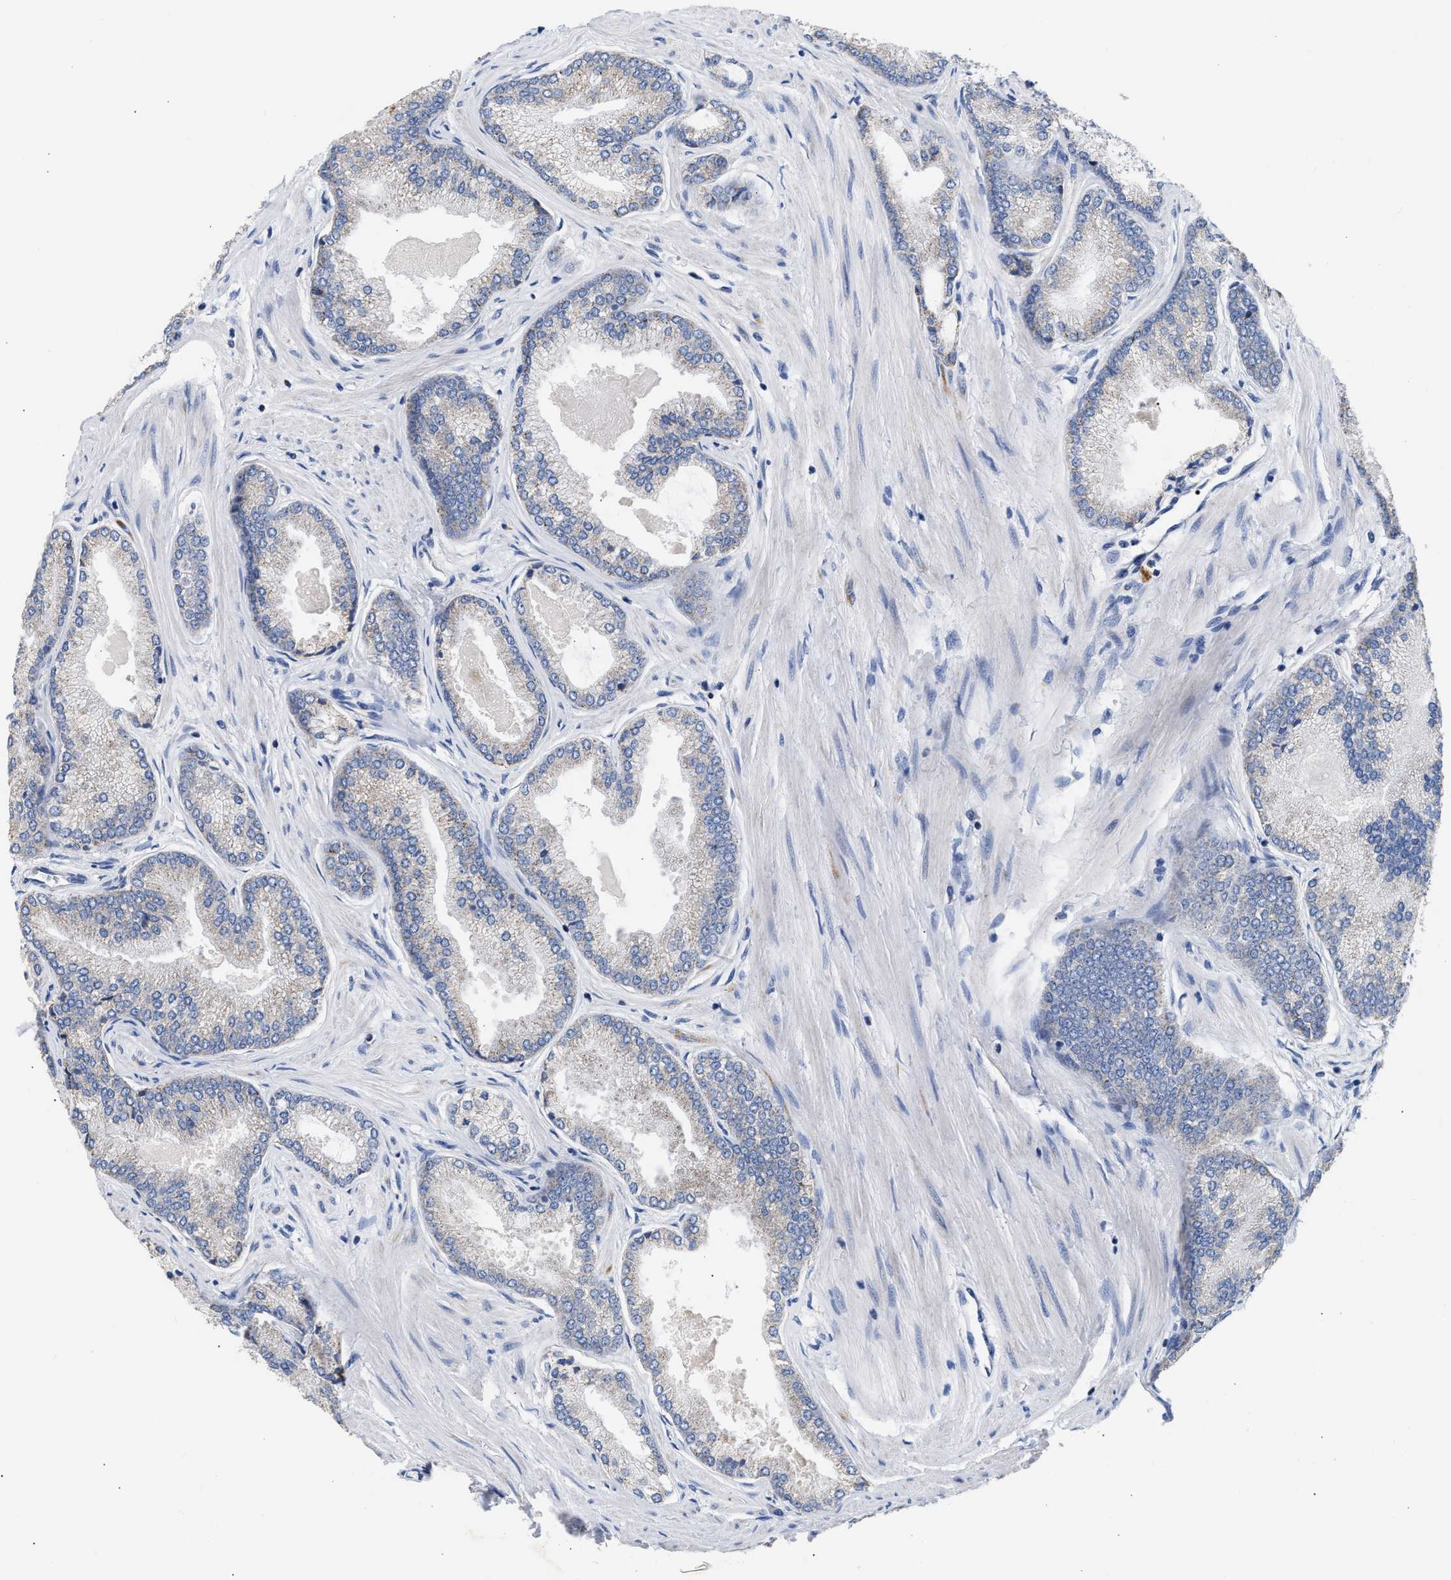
{"staining": {"intensity": "weak", "quantity": "25%-75%", "location": "cytoplasmic/membranous"}, "tissue": "prostate cancer", "cell_type": "Tumor cells", "image_type": "cancer", "snomed": [{"axis": "morphology", "description": "Adenocarcinoma, High grade"}, {"axis": "topography", "description": "Prostate"}], "caption": "Weak cytoplasmic/membranous expression is appreciated in approximately 25%-75% of tumor cells in adenocarcinoma (high-grade) (prostate).", "gene": "ACOT13", "patient": {"sex": "male", "age": 61}}